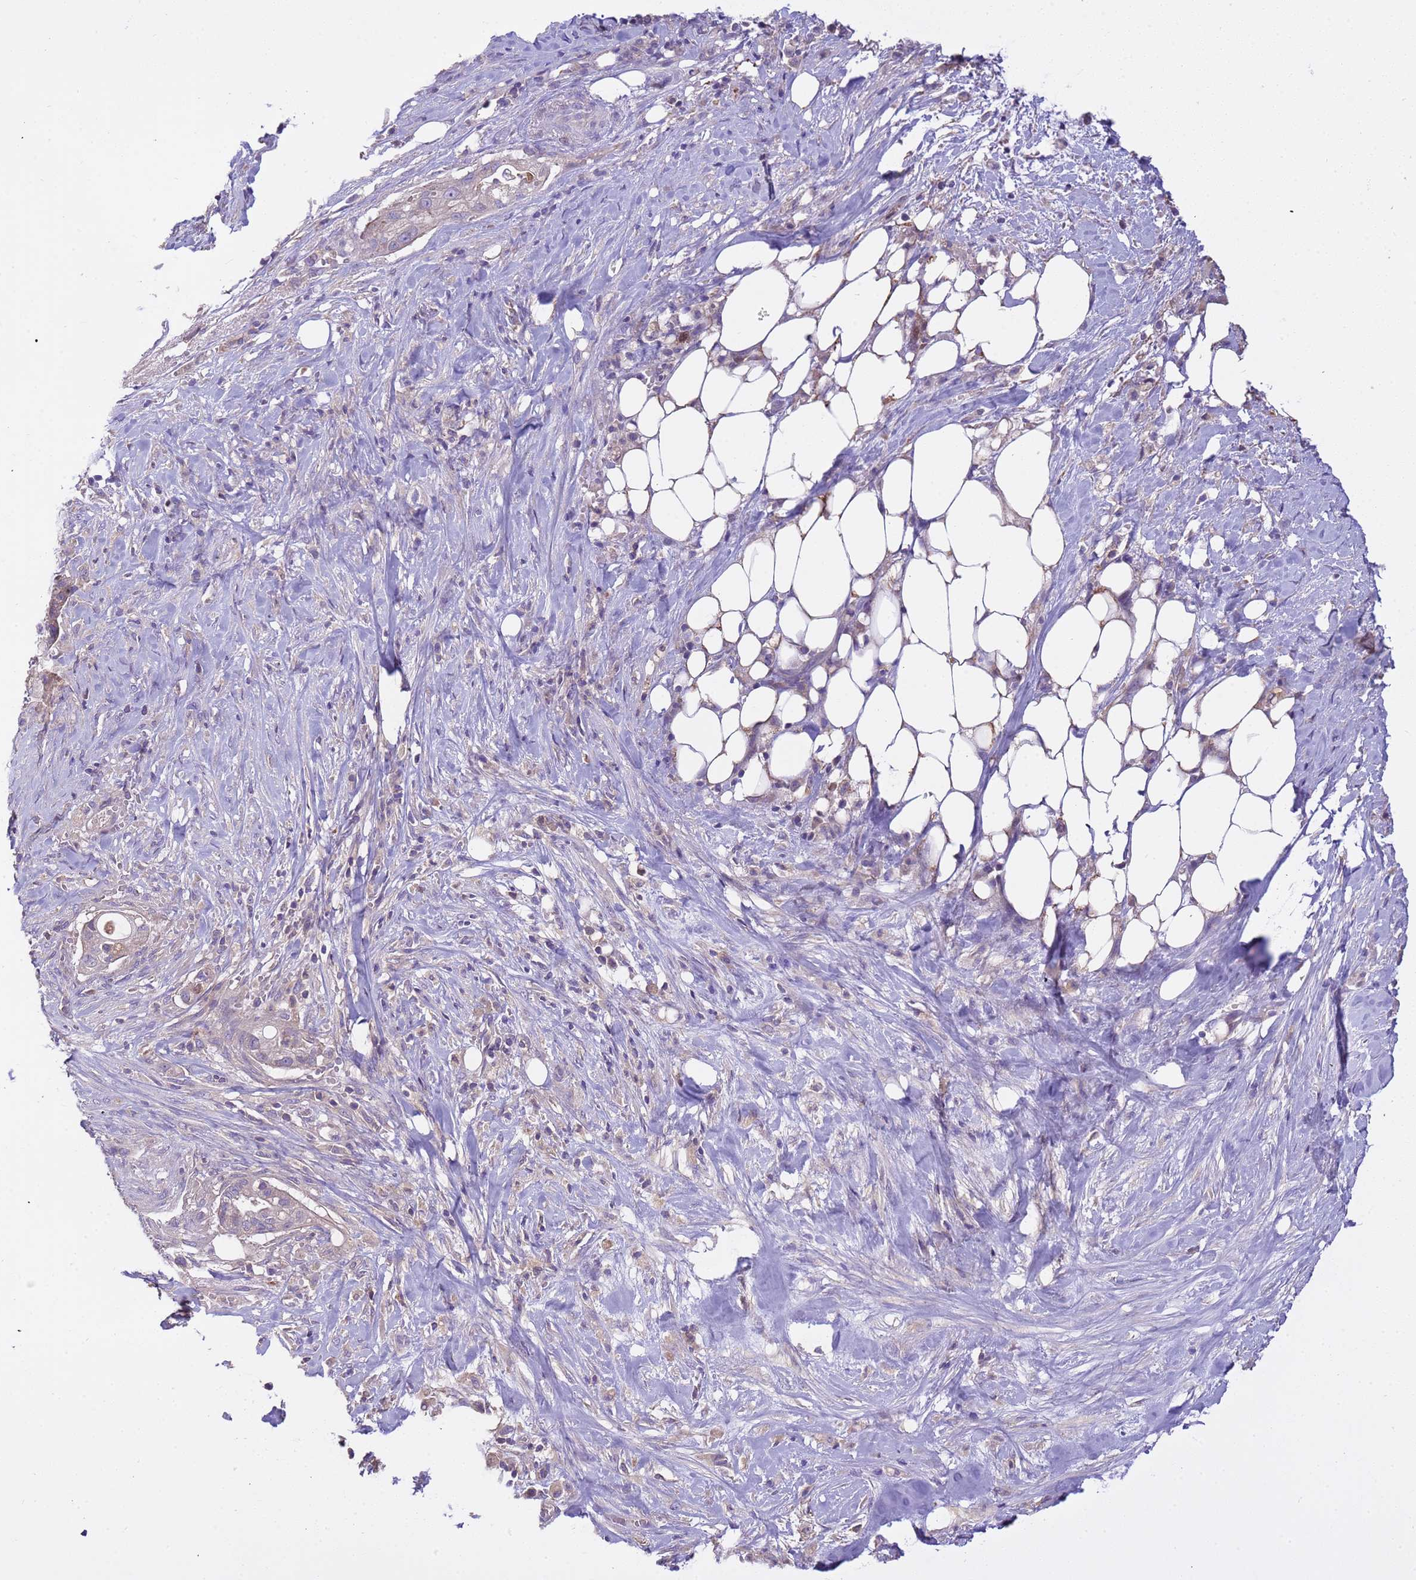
{"staining": {"intensity": "negative", "quantity": "none", "location": "none"}, "tissue": "pancreatic cancer", "cell_type": "Tumor cells", "image_type": "cancer", "snomed": [{"axis": "morphology", "description": "Adenocarcinoma, NOS"}, {"axis": "topography", "description": "Pancreas"}], "caption": "Human adenocarcinoma (pancreatic) stained for a protein using IHC demonstrates no expression in tumor cells.", "gene": "PLCXD3", "patient": {"sex": "male", "age": 44}}